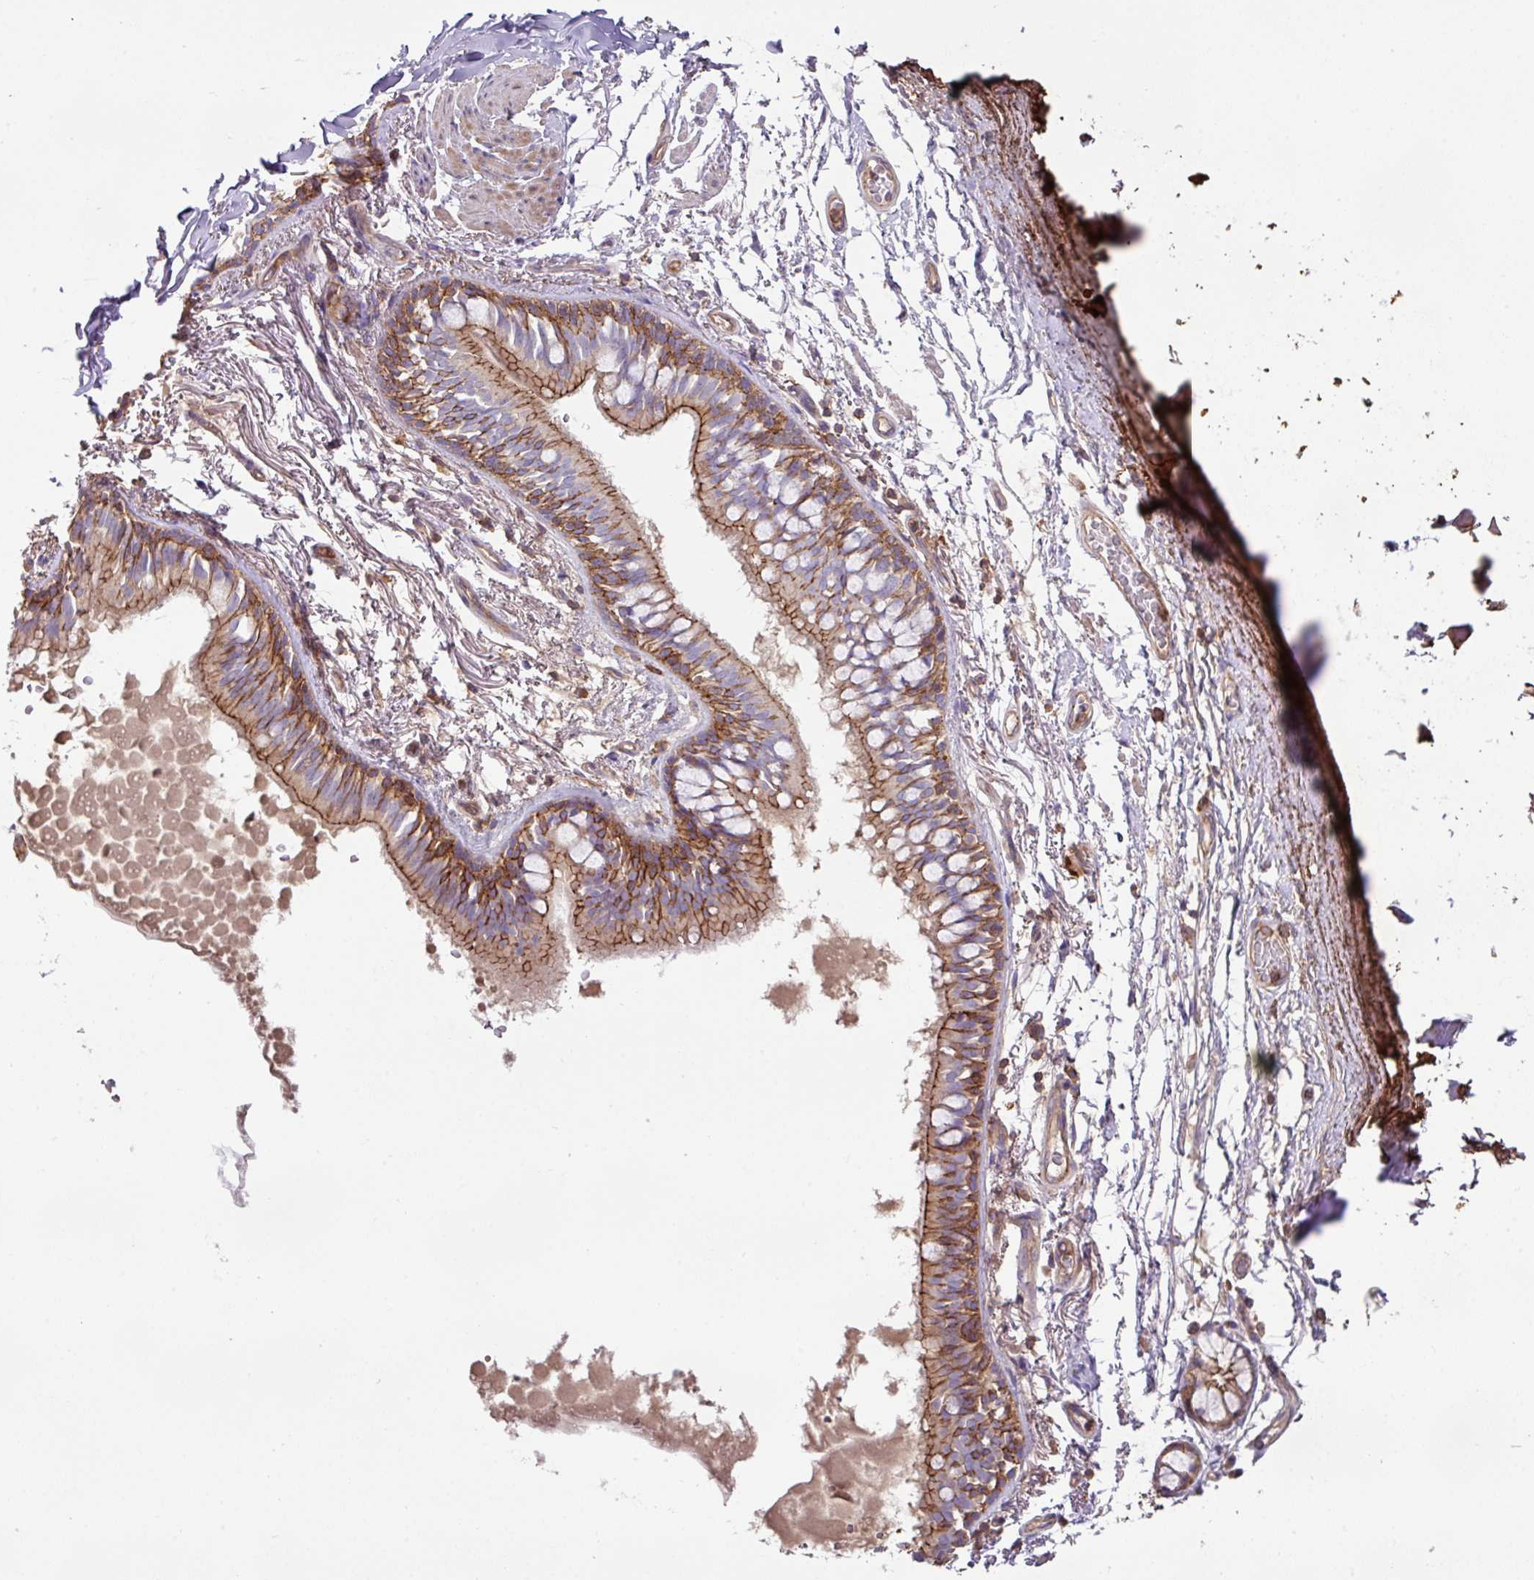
{"staining": {"intensity": "moderate", "quantity": ">75%", "location": "cytoplasmic/membranous"}, "tissue": "bronchus", "cell_type": "Respiratory epithelial cells", "image_type": "normal", "snomed": [{"axis": "morphology", "description": "Normal tissue, NOS"}, {"axis": "topography", "description": "Bronchus"}], "caption": "Approximately >75% of respiratory epithelial cells in unremarkable human bronchus show moderate cytoplasmic/membranous protein expression as visualized by brown immunohistochemical staining.", "gene": "RIC1", "patient": {"sex": "male", "age": 70}}